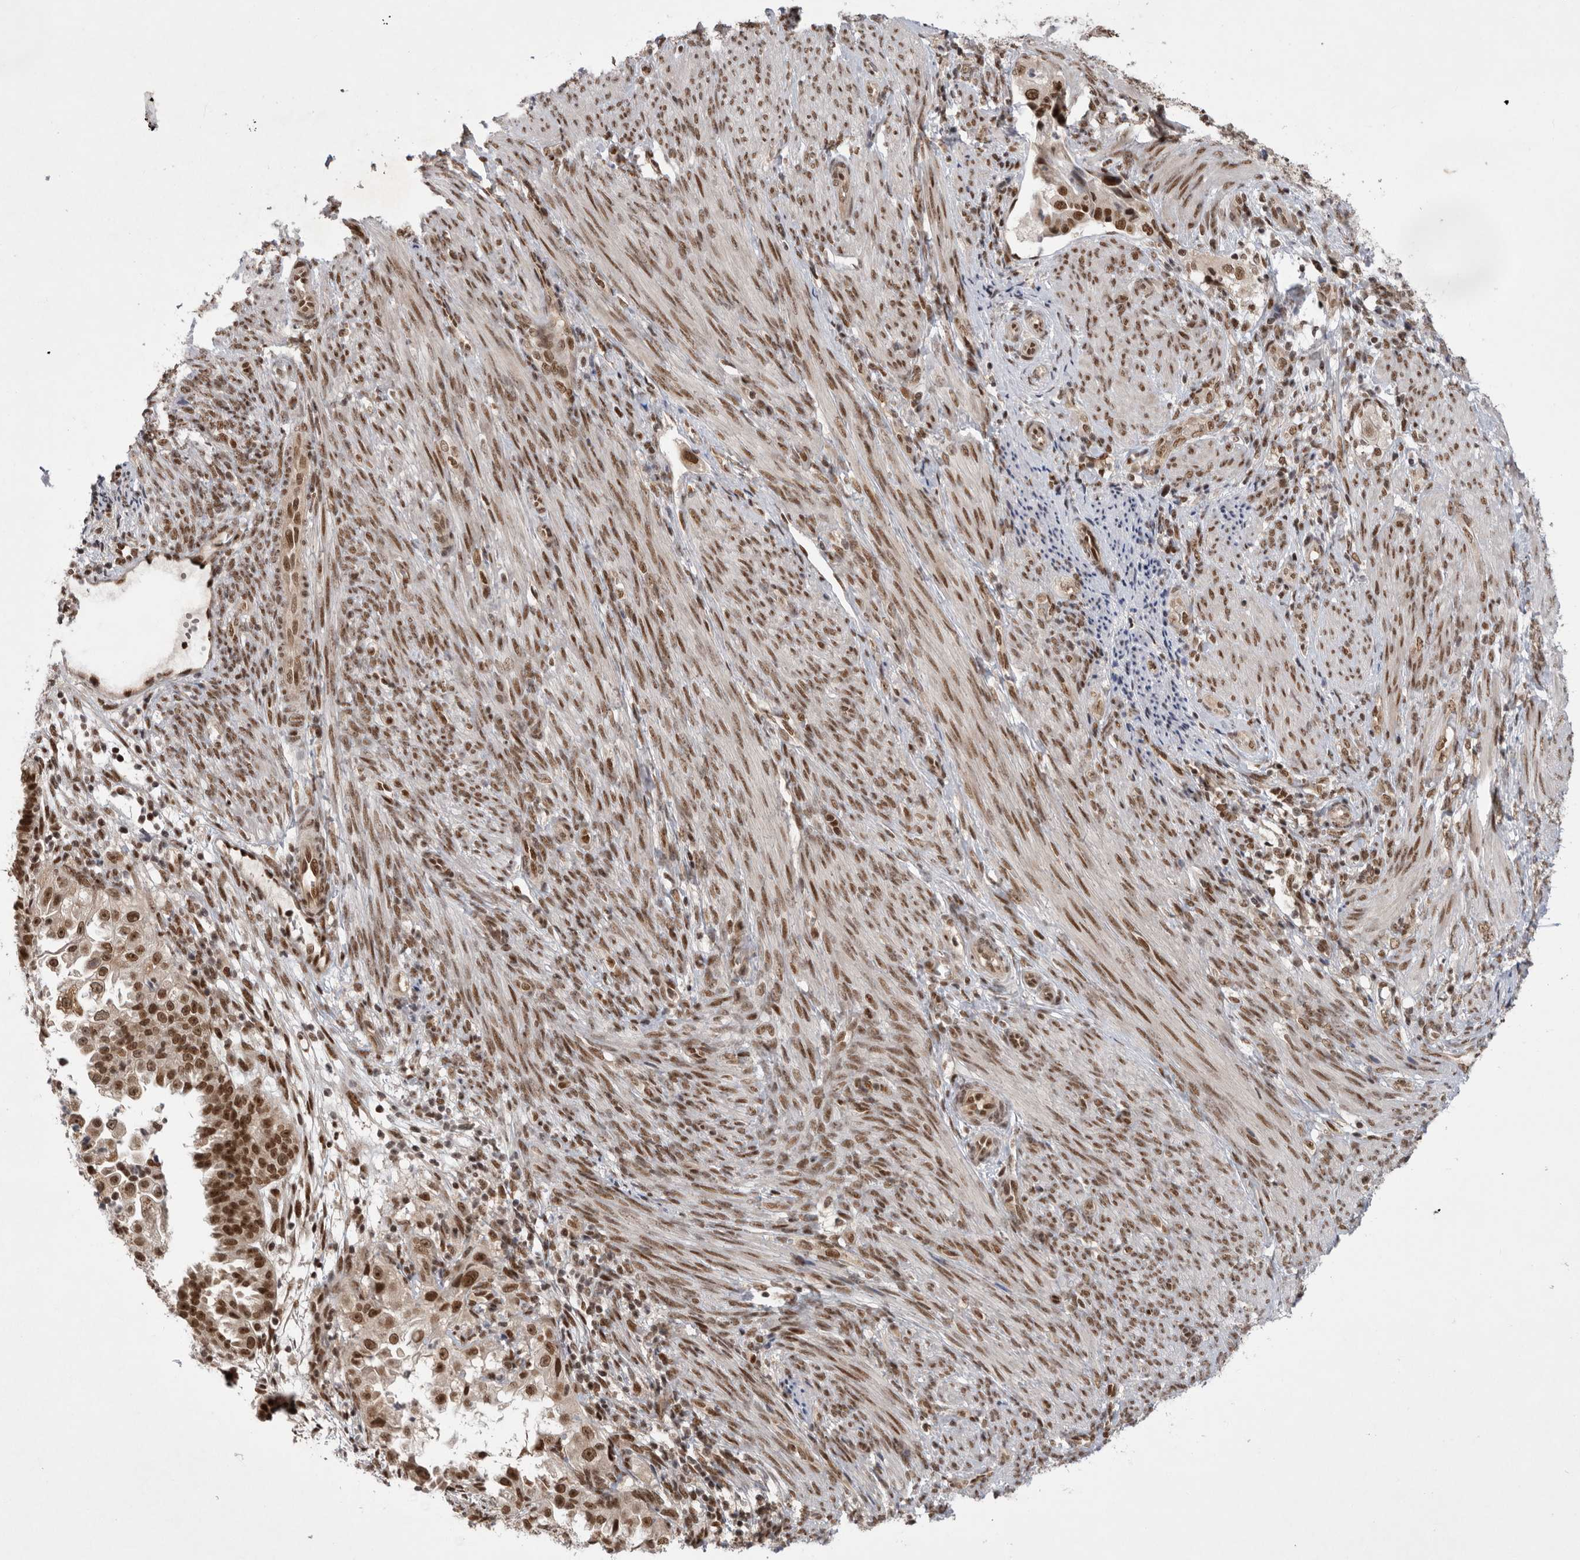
{"staining": {"intensity": "strong", "quantity": ">75%", "location": "nuclear"}, "tissue": "endometrial cancer", "cell_type": "Tumor cells", "image_type": "cancer", "snomed": [{"axis": "morphology", "description": "Adenocarcinoma, NOS"}, {"axis": "topography", "description": "Endometrium"}], "caption": "This histopathology image displays immunohistochemistry (IHC) staining of human endometrial adenocarcinoma, with high strong nuclear staining in about >75% of tumor cells.", "gene": "ZNF830", "patient": {"sex": "female", "age": 85}}